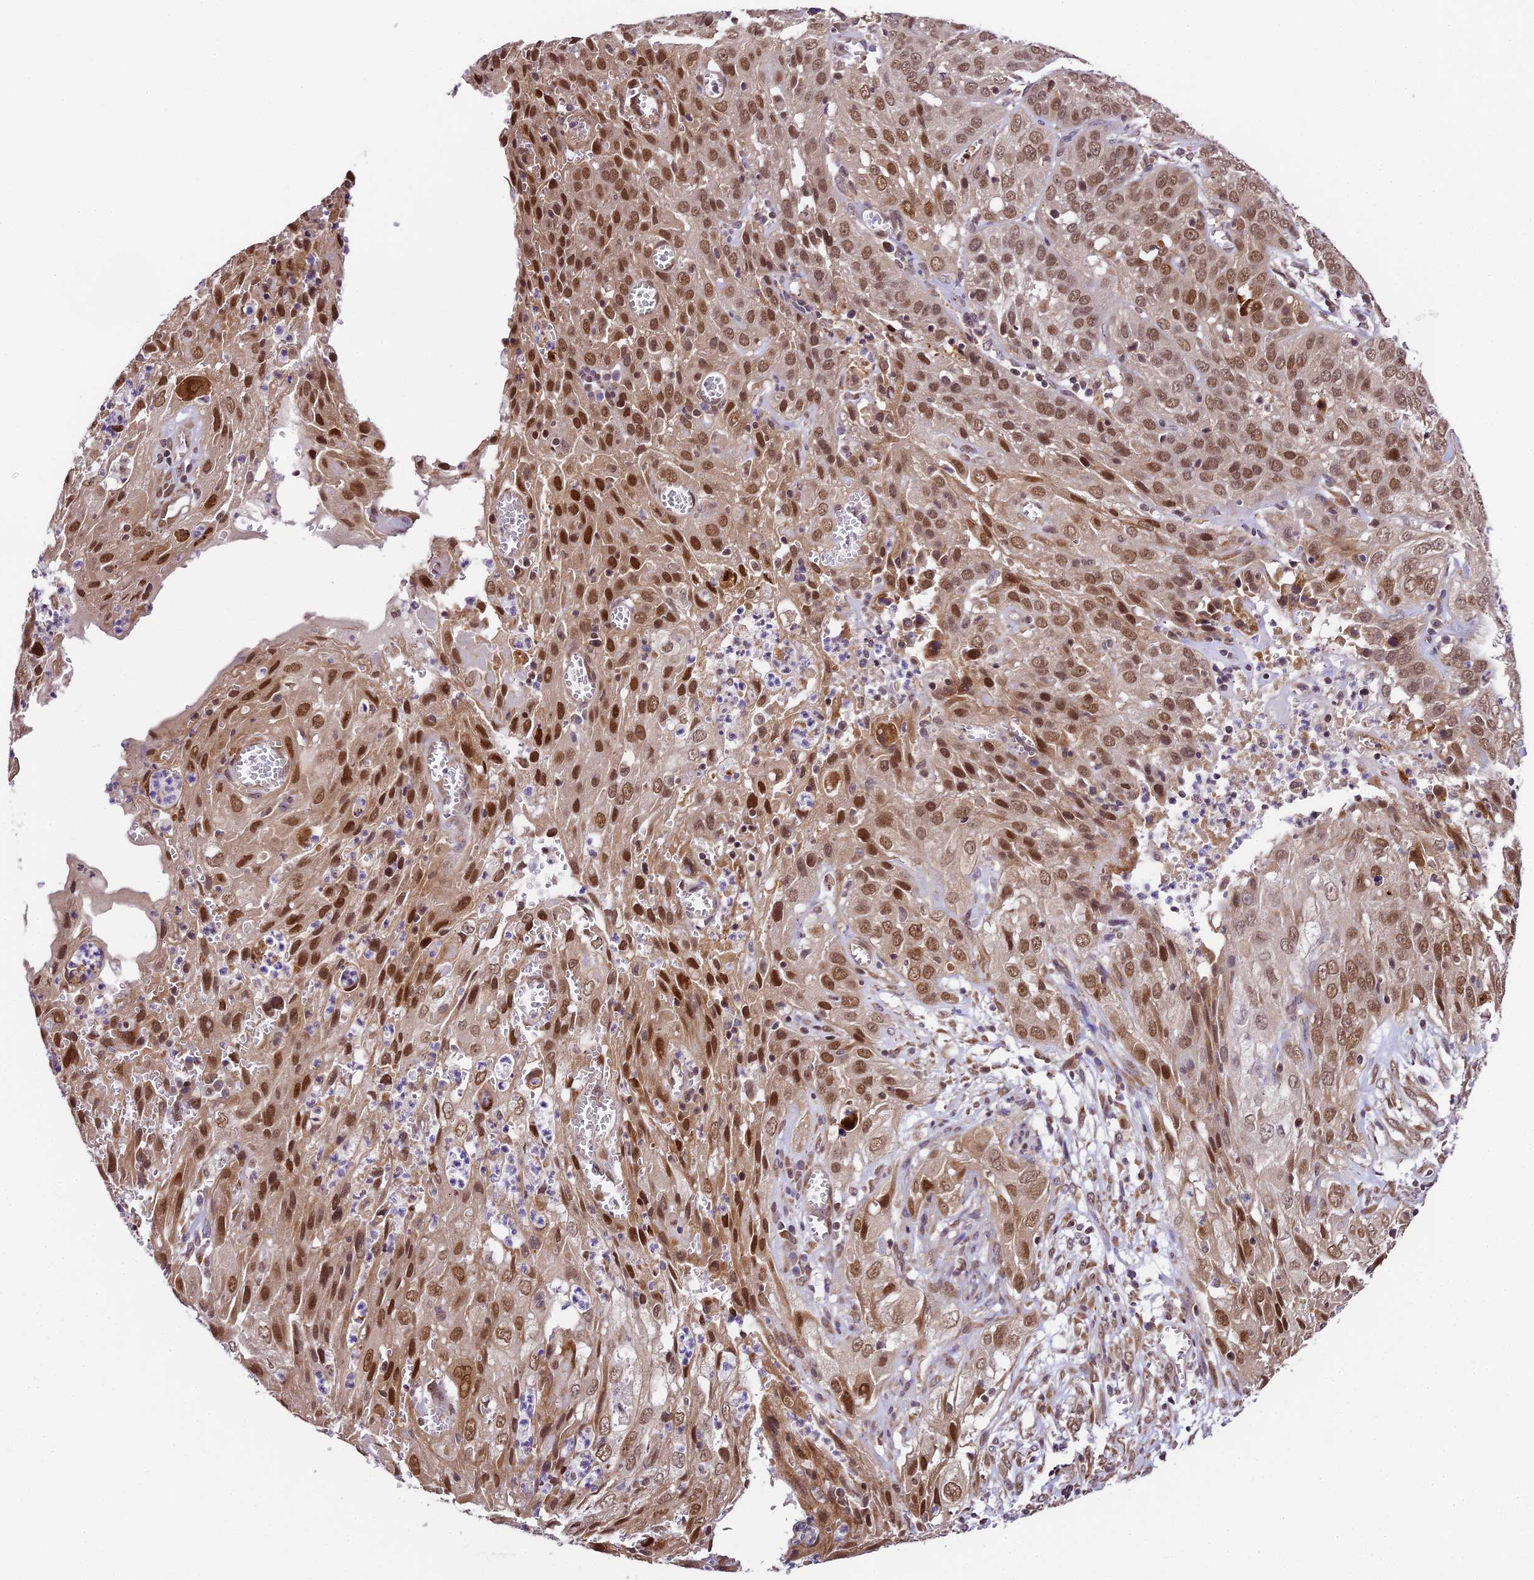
{"staining": {"intensity": "moderate", "quantity": ">75%", "location": "nuclear"}, "tissue": "cervical cancer", "cell_type": "Tumor cells", "image_type": "cancer", "snomed": [{"axis": "morphology", "description": "Squamous cell carcinoma, NOS"}, {"axis": "topography", "description": "Cervix"}], "caption": "This is an image of immunohistochemistry staining of cervical cancer (squamous cell carcinoma), which shows moderate staining in the nuclear of tumor cells.", "gene": "TRIM22", "patient": {"sex": "female", "age": 32}}